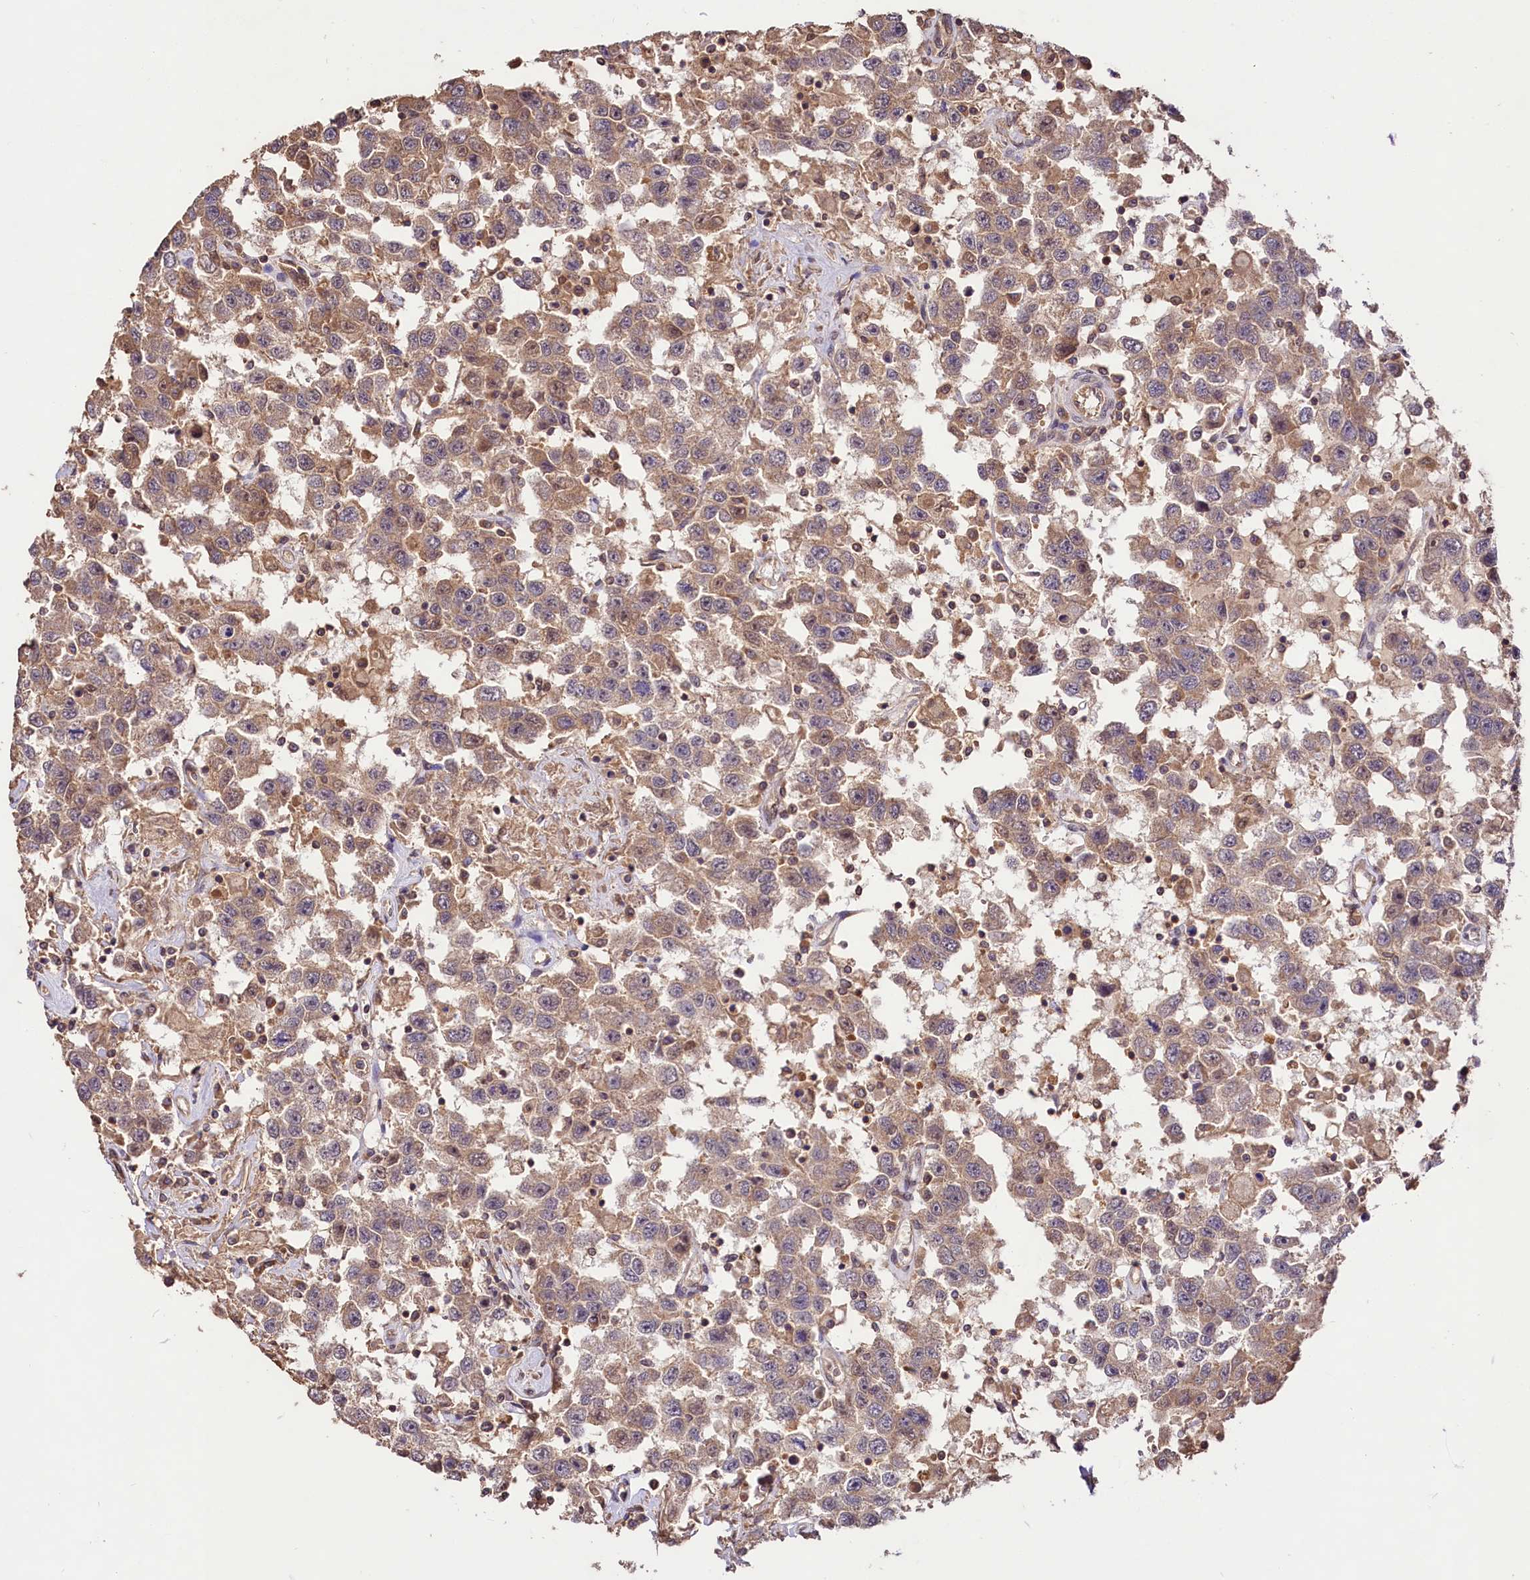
{"staining": {"intensity": "weak", "quantity": ">75%", "location": "cytoplasmic/membranous"}, "tissue": "testis cancer", "cell_type": "Tumor cells", "image_type": "cancer", "snomed": [{"axis": "morphology", "description": "Seminoma, NOS"}, {"axis": "topography", "description": "Testis"}], "caption": "Human testis seminoma stained with a brown dye demonstrates weak cytoplasmic/membranous positive staining in approximately >75% of tumor cells.", "gene": "RRP8", "patient": {"sex": "male", "age": 41}}